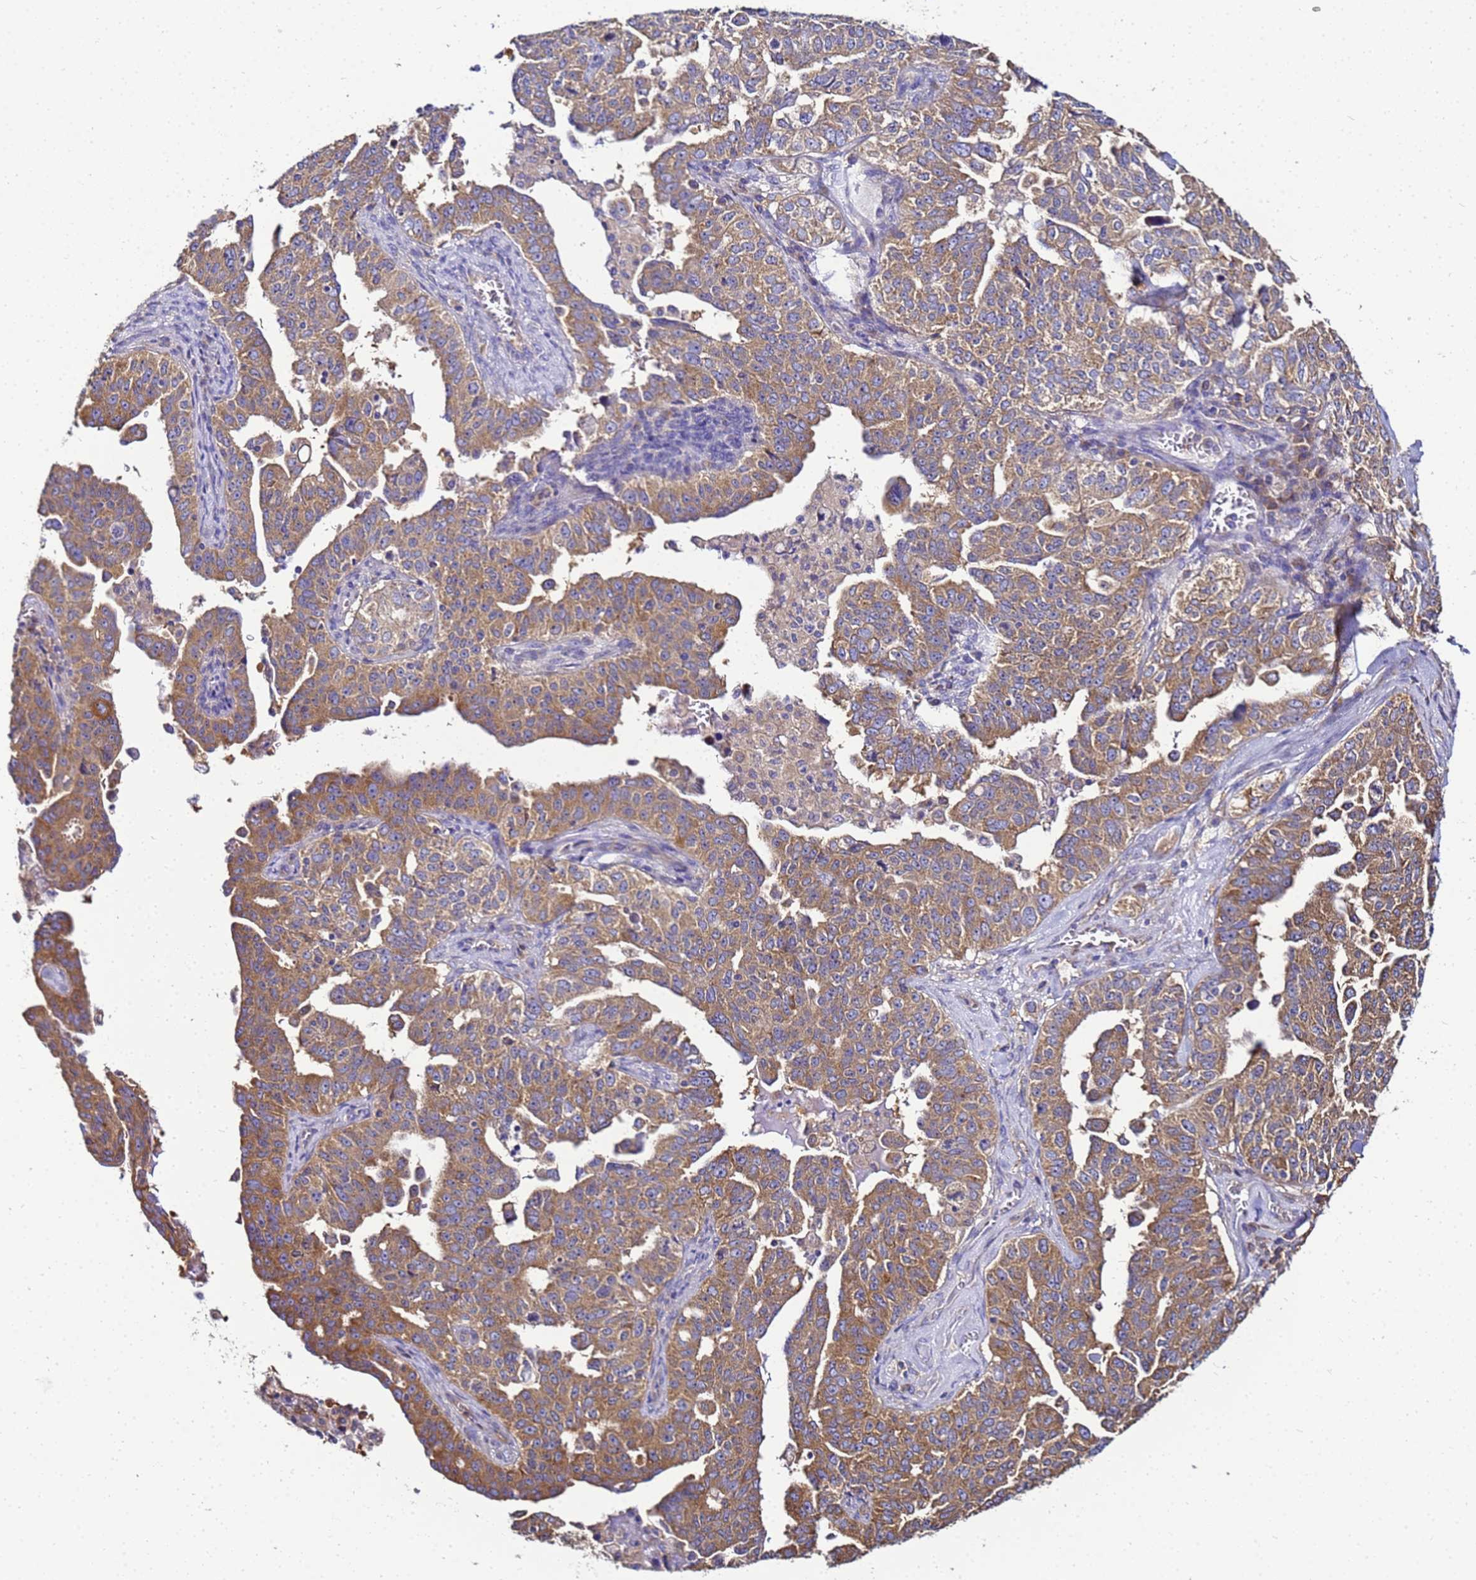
{"staining": {"intensity": "moderate", "quantity": ">75%", "location": "cytoplasmic/membranous"}, "tissue": "ovarian cancer", "cell_type": "Tumor cells", "image_type": "cancer", "snomed": [{"axis": "morphology", "description": "Carcinoma, endometroid"}, {"axis": "topography", "description": "Ovary"}], "caption": "This is a micrograph of immunohistochemistry (IHC) staining of endometroid carcinoma (ovarian), which shows moderate positivity in the cytoplasmic/membranous of tumor cells.", "gene": "NARS1", "patient": {"sex": "female", "age": 62}}